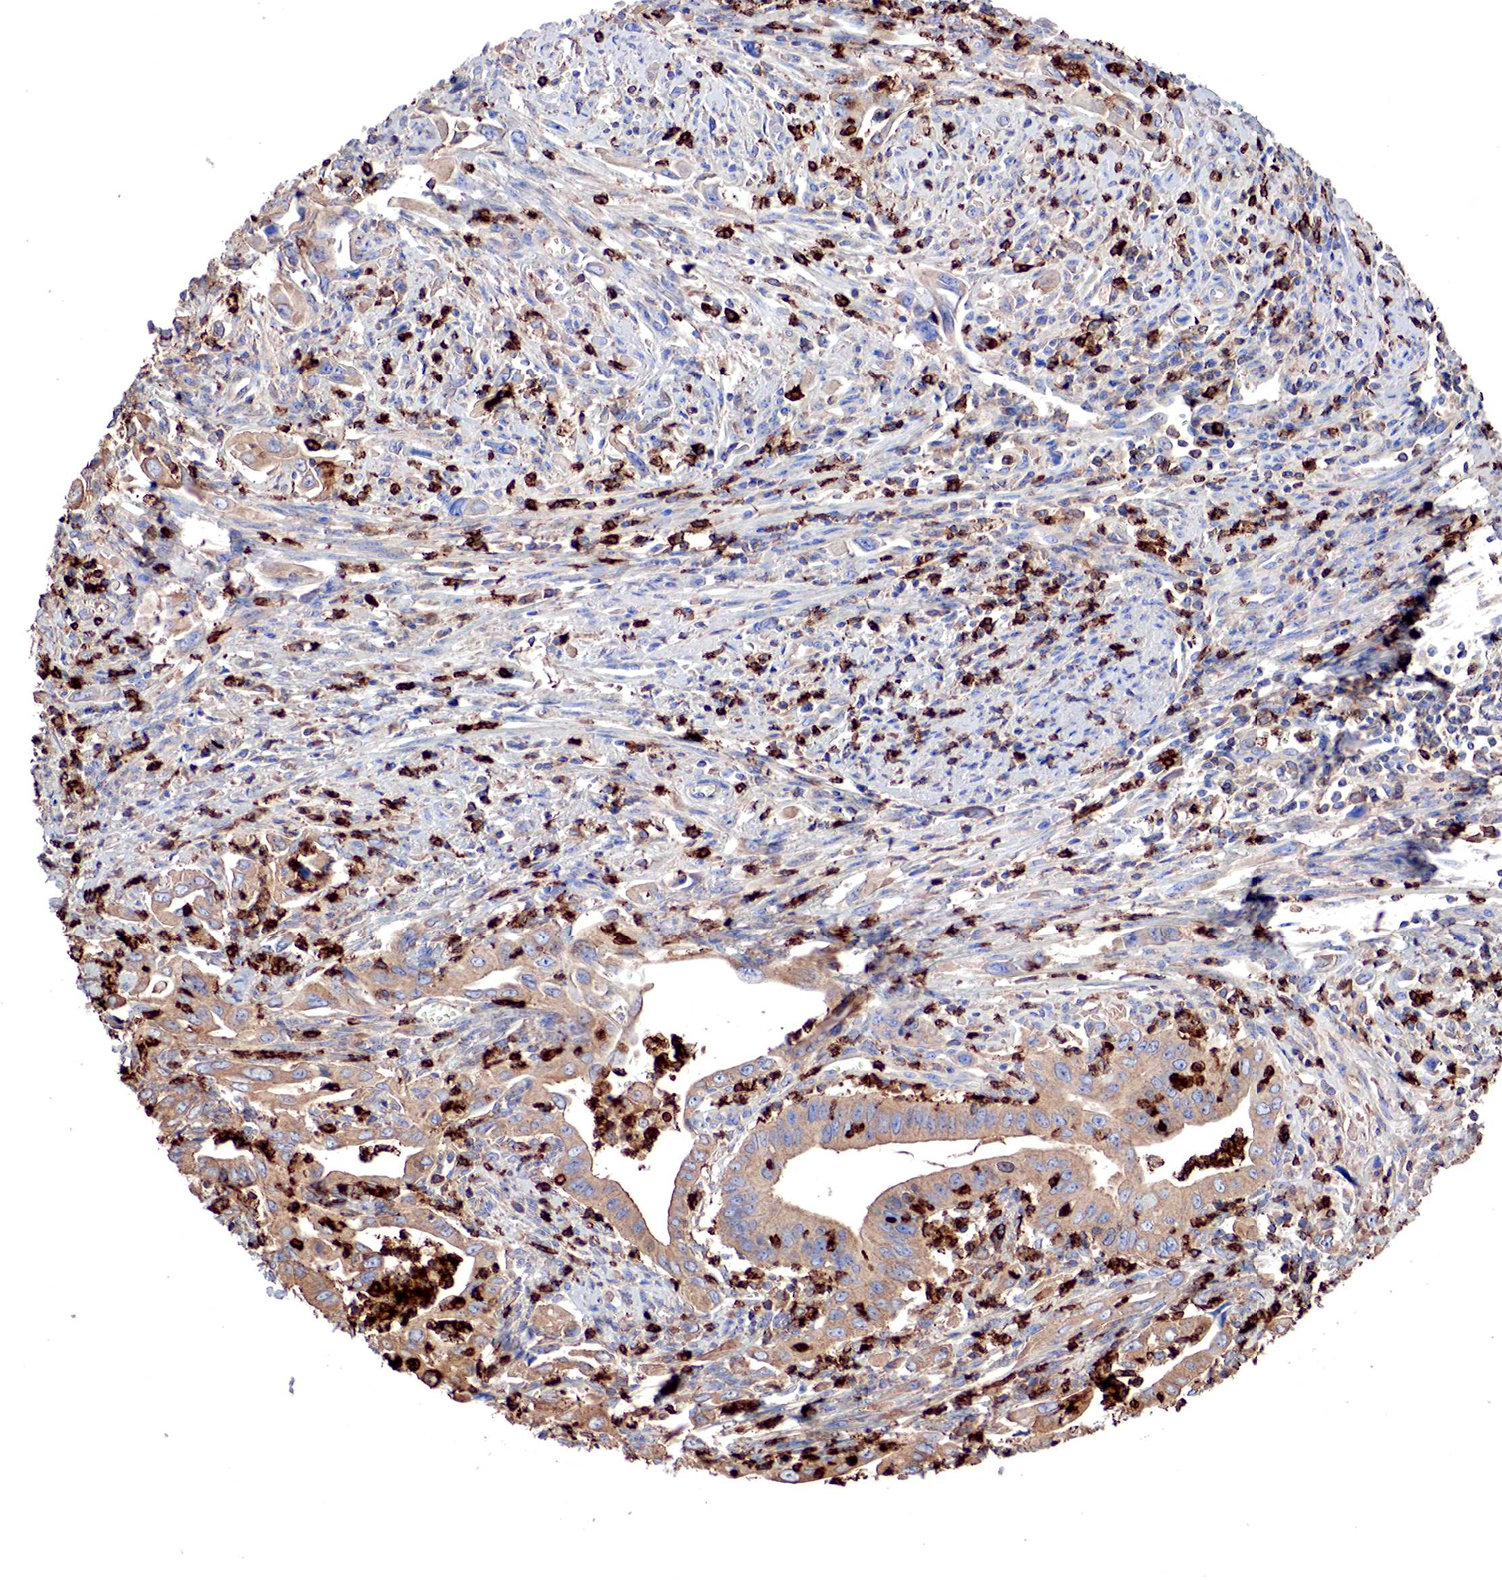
{"staining": {"intensity": "weak", "quantity": "<25%", "location": "cytoplasmic/membranous"}, "tissue": "cervical cancer", "cell_type": "Tumor cells", "image_type": "cancer", "snomed": [{"axis": "morphology", "description": "Normal tissue, NOS"}, {"axis": "morphology", "description": "Adenocarcinoma, NOS"}, {"axis": "topography", "description": "Cervix"}], "caption": "Cervical cancer was stained to show a protein in brown. There is no significant positivity in tumor cells.", "gene": "G6PD", "patient": {"sex": "female", "age": 34}}